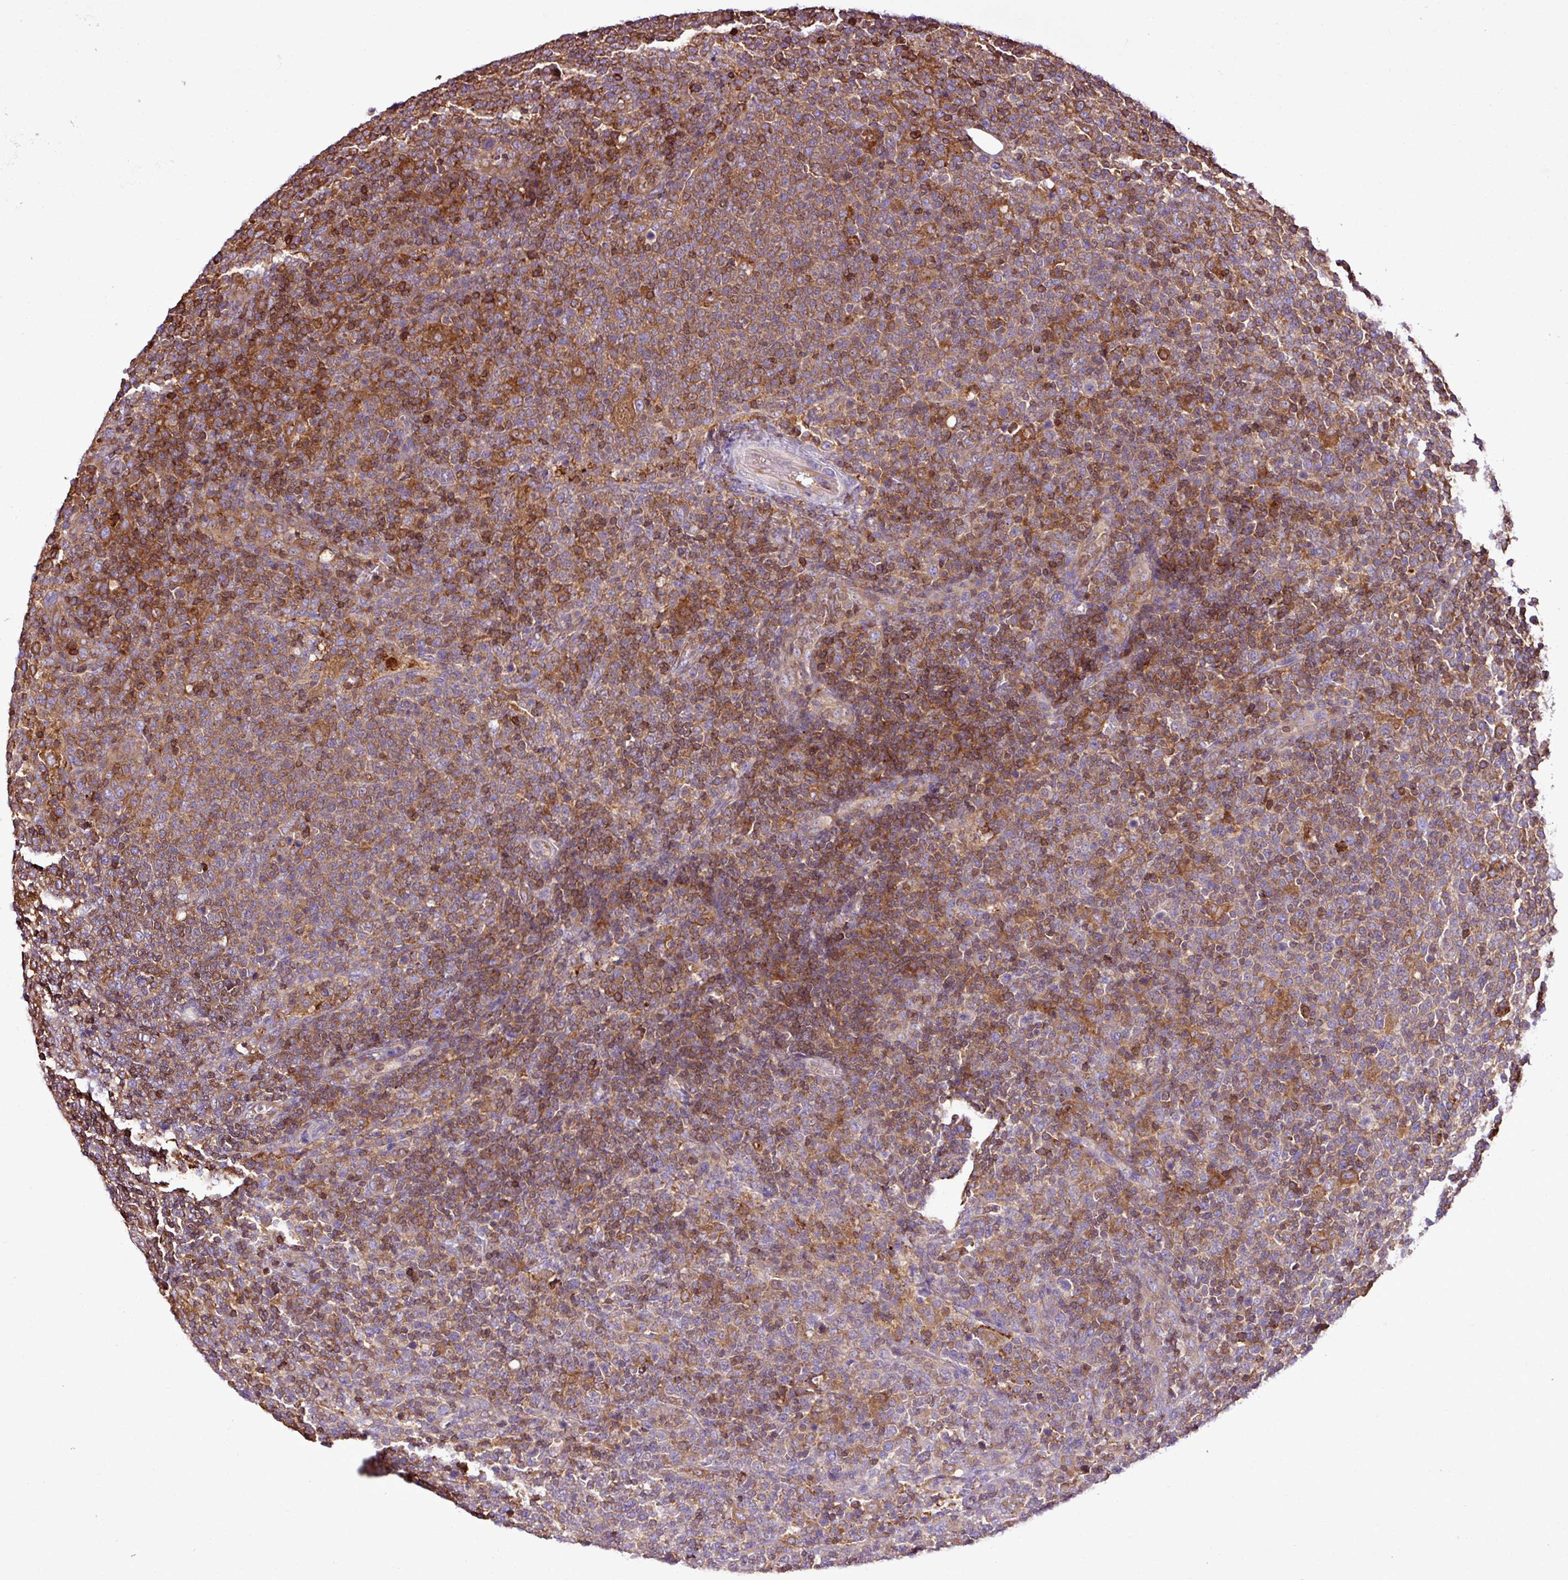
{"staining": {"intensity": "moderate", "quantity": ">75%", "location": "cytoplasmic/membranous"}, "tissue": "lymphoma", "cell_type": "Tumor cells", "image_type": "cancer", "snomed": [{"axis": "morphology", "description": "Malignant lymphoma, non-Hodgkin's type, High grade"}, {"axis": "topography", "description": "Lymph node"}], "caption": "This is an image of IHC staining of lymphoma, which shows moderate positivity in the cytoplasmic/membranous of tumor cells.", "gene": "PGAP6", "patient": {"sex": "male", "age": 61}}